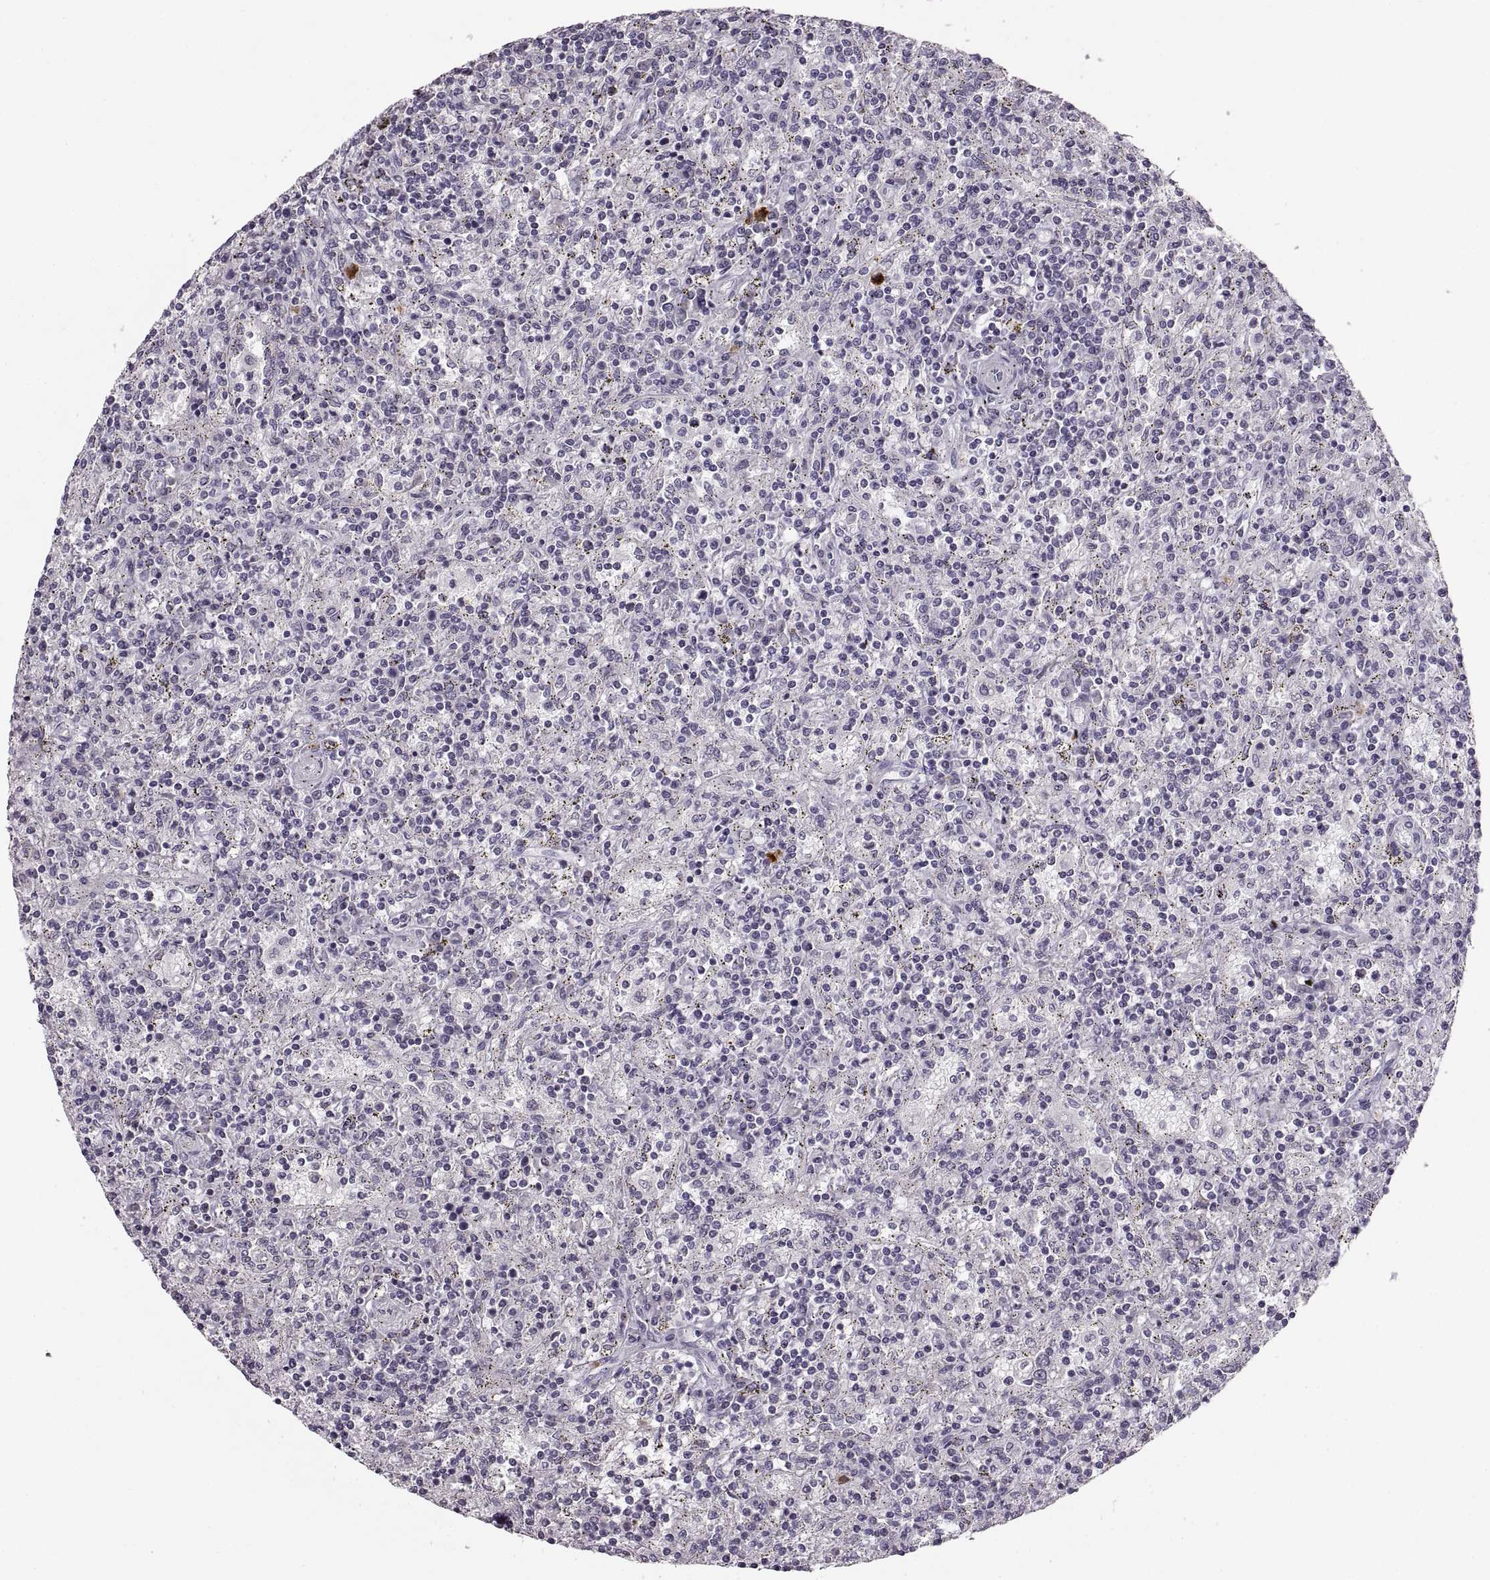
{"staining": {"intensity": "negative", "quantity": "none", "location": "none"}, "tissue": "lymphoma", "cell_type": "Tumor cells", "image_type": "cancer", "snomed": [{"axis": "morphology", "description": "Malignant lymphoma, non-Hodgkin's type, Low grade"}, {"axis": "topography", "description": "Spleen"}], "caption": "DAB immunohistochemical staining of malignant lymphoma, non-Hodgkin's type (low-grade) shows no significant positivity in tumor cells. (DAB immunohistochemistry, high magnification).", "gene": "CNTN1", "patient": {"sex": "male", "age": 62}}